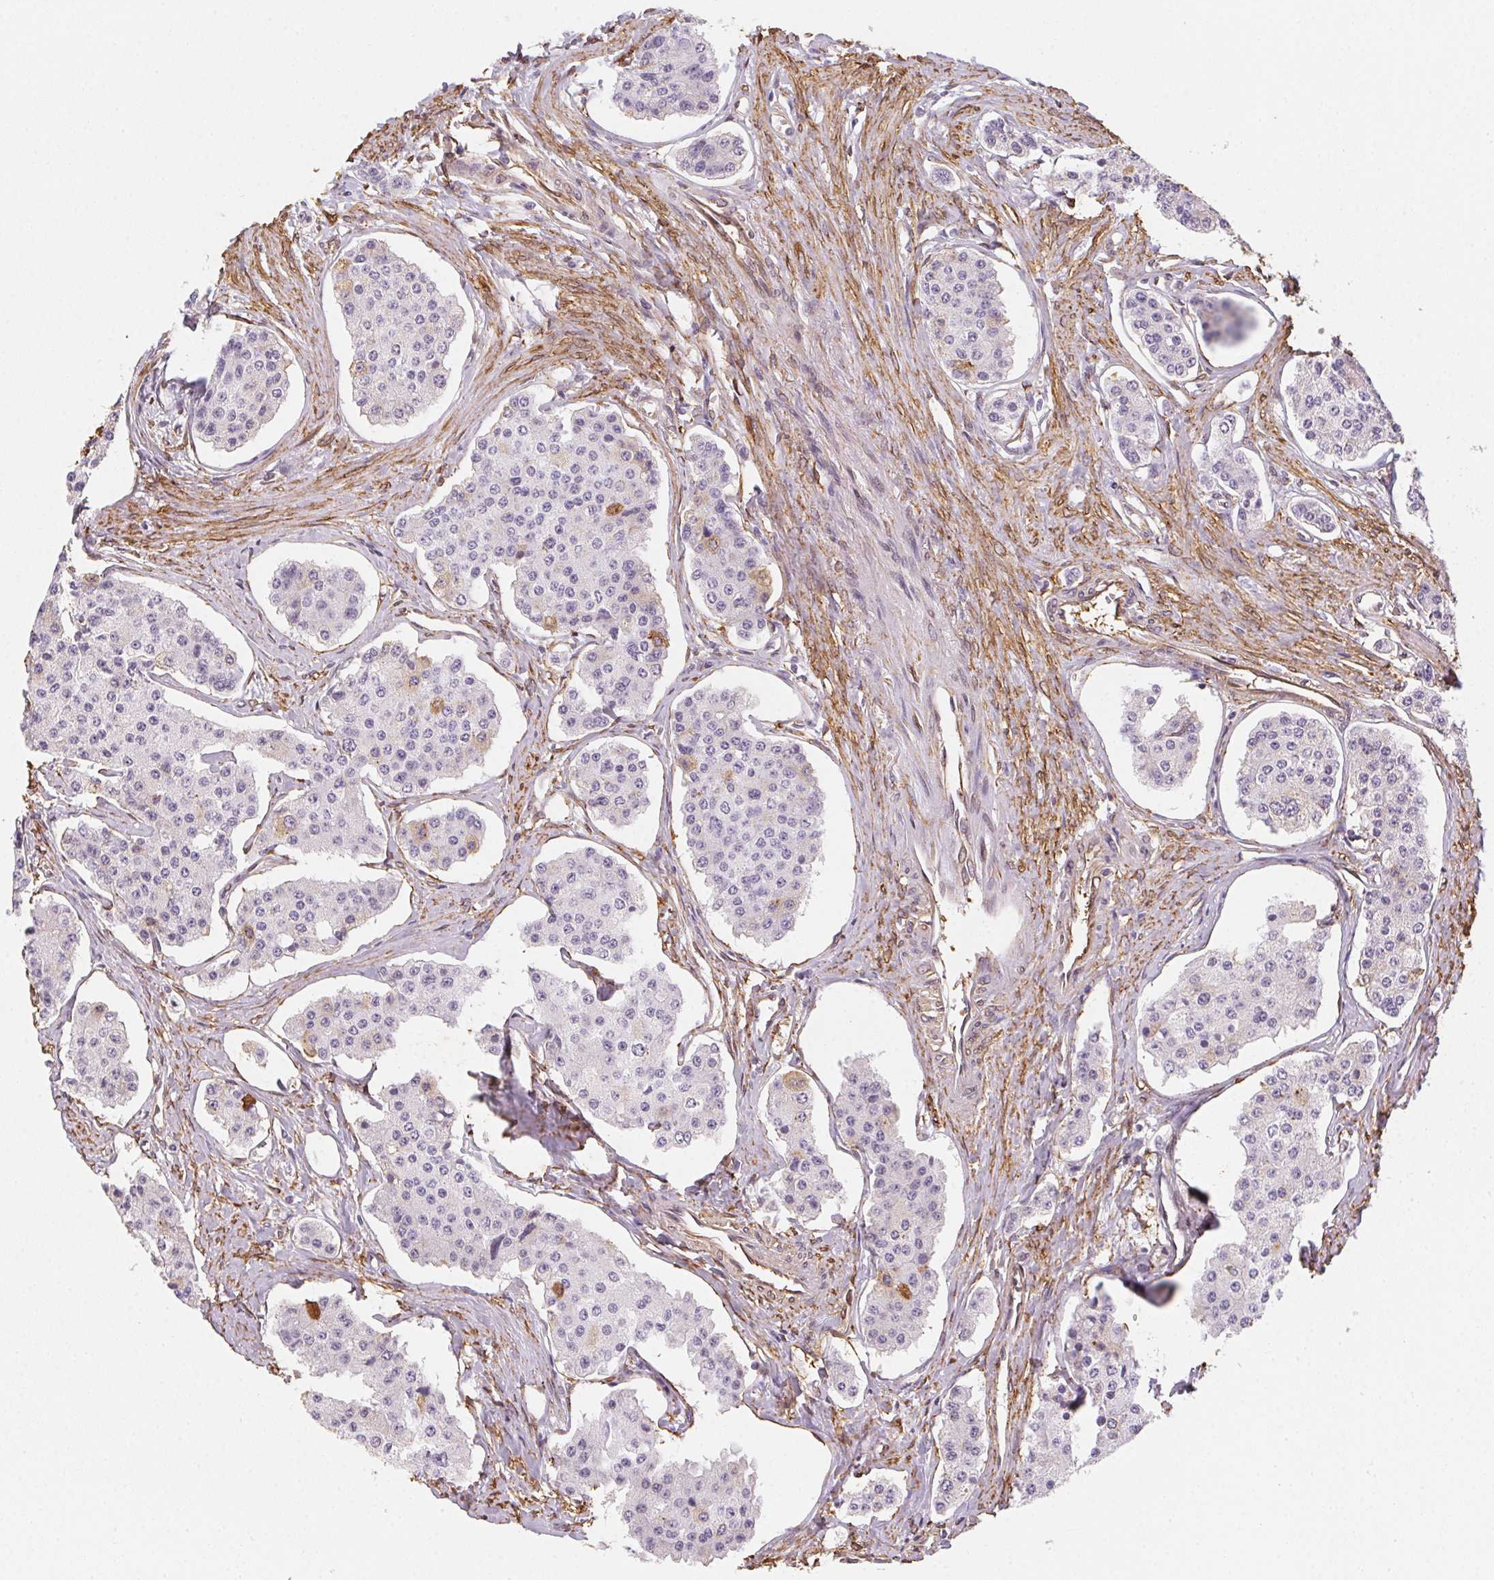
{"staining": {"intensity": "negative", "quantity": "none", "location": "none"}, "tissue": "carcinoid", "cell_type": "Tumor cells", "image_type": "cancer", "snomed": [{"axis": "morphology", "description": "Carcinoid, malignant, NOS"}, {"axis": "topography", "description": "Small intestine"}], "caption": "Micrograph shows no protein expression in tumor cells of carcinoid tissue.", "gene": "RSBN1", "patient": {"sex": "female", "age": 65}}